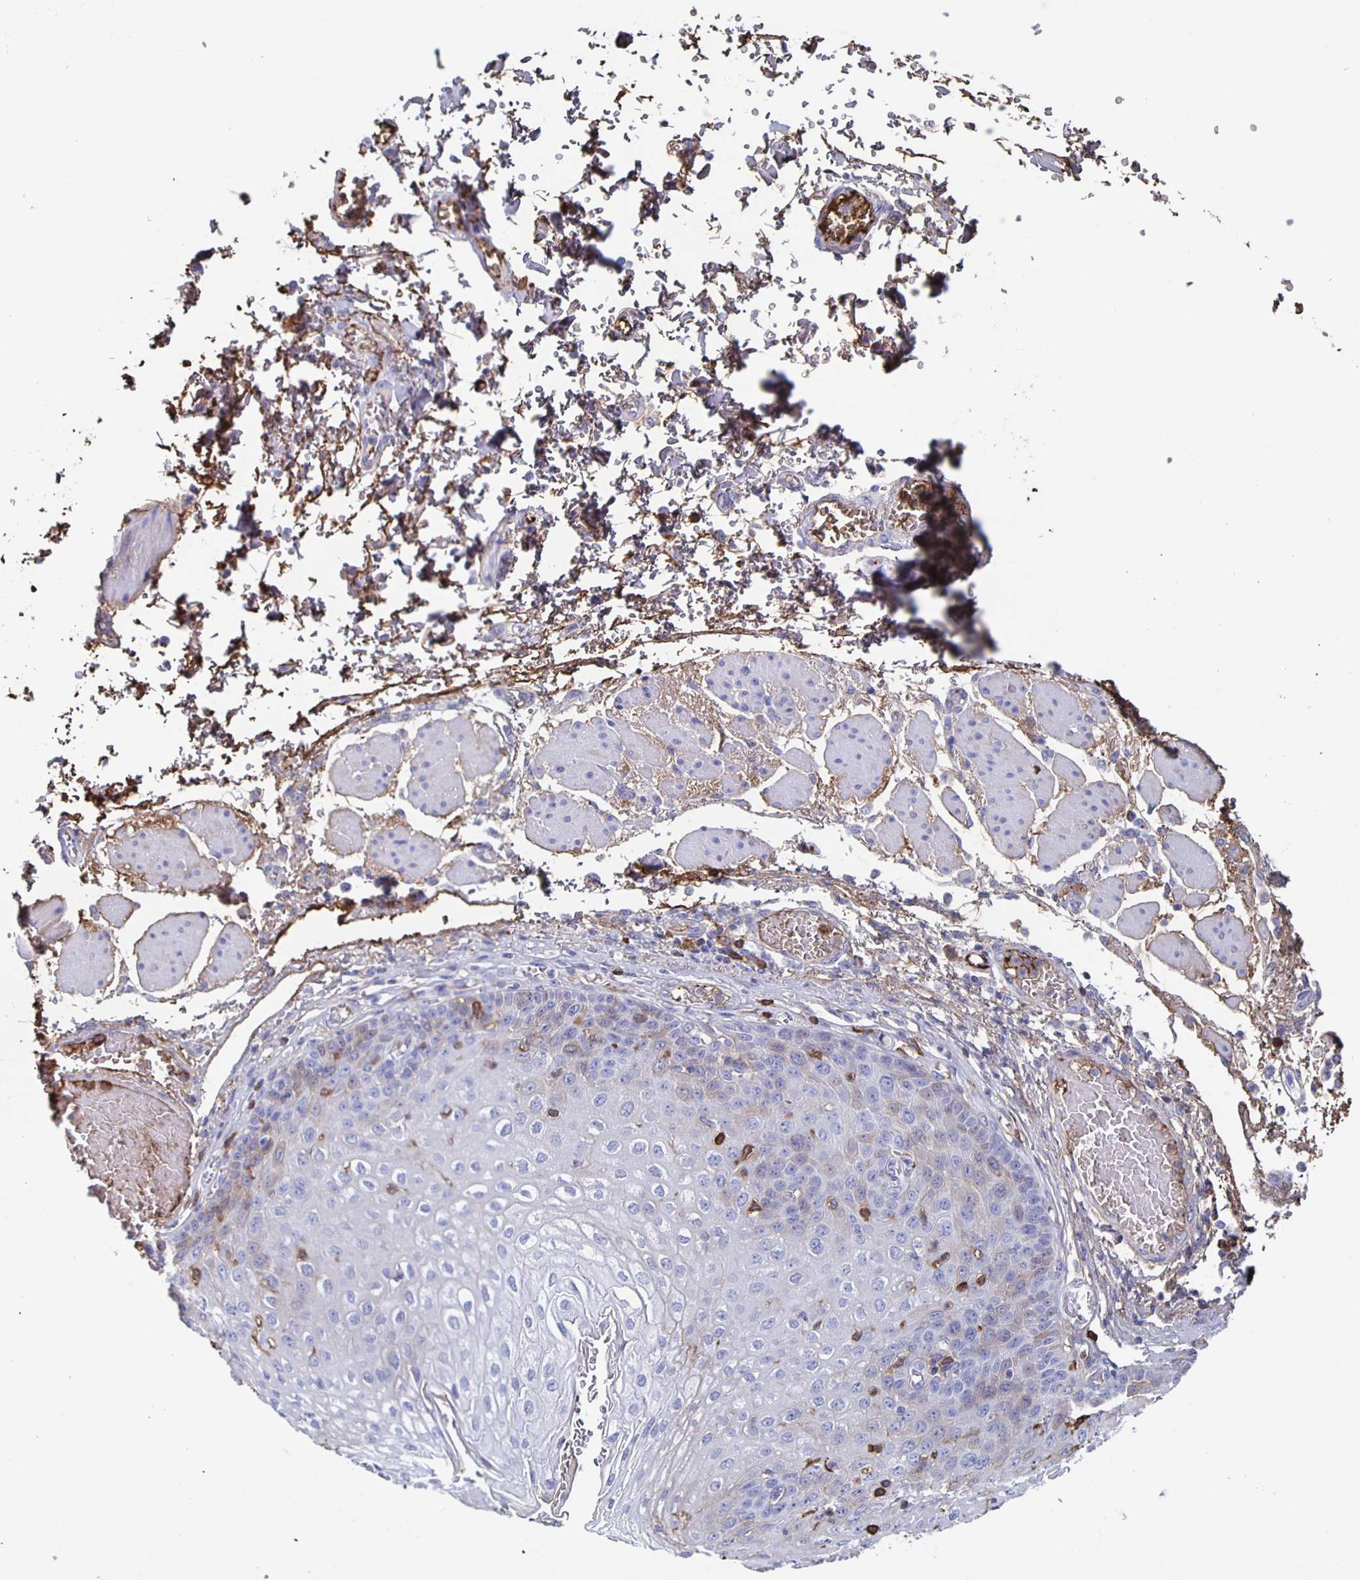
{"staining": {"intensity": "weak", "quantity": "<25%", "location": "cytoplasmic/membranous"}, "tissue": "esophagus", "cell_type": "Squamous epithelial cells", "image_type": "normal", "snomed": [{"axis": "morphology", "description": "Normal tissue, NOS"}, {"axis": "morphology", "description": "Adenocarcinoma, NOS"}, {"axis": "topography", "description": "Esophagus"}], "caption": "This is a photomicrograph of immunohistochemistry (IHC) staining of unremarkable esophagus, which shows no staining in squamous epithelial cells. (IHC, brightfield microscopy, high magnification).", "gene": "FGA", "patient": {"sex": "male", "age": 81}}